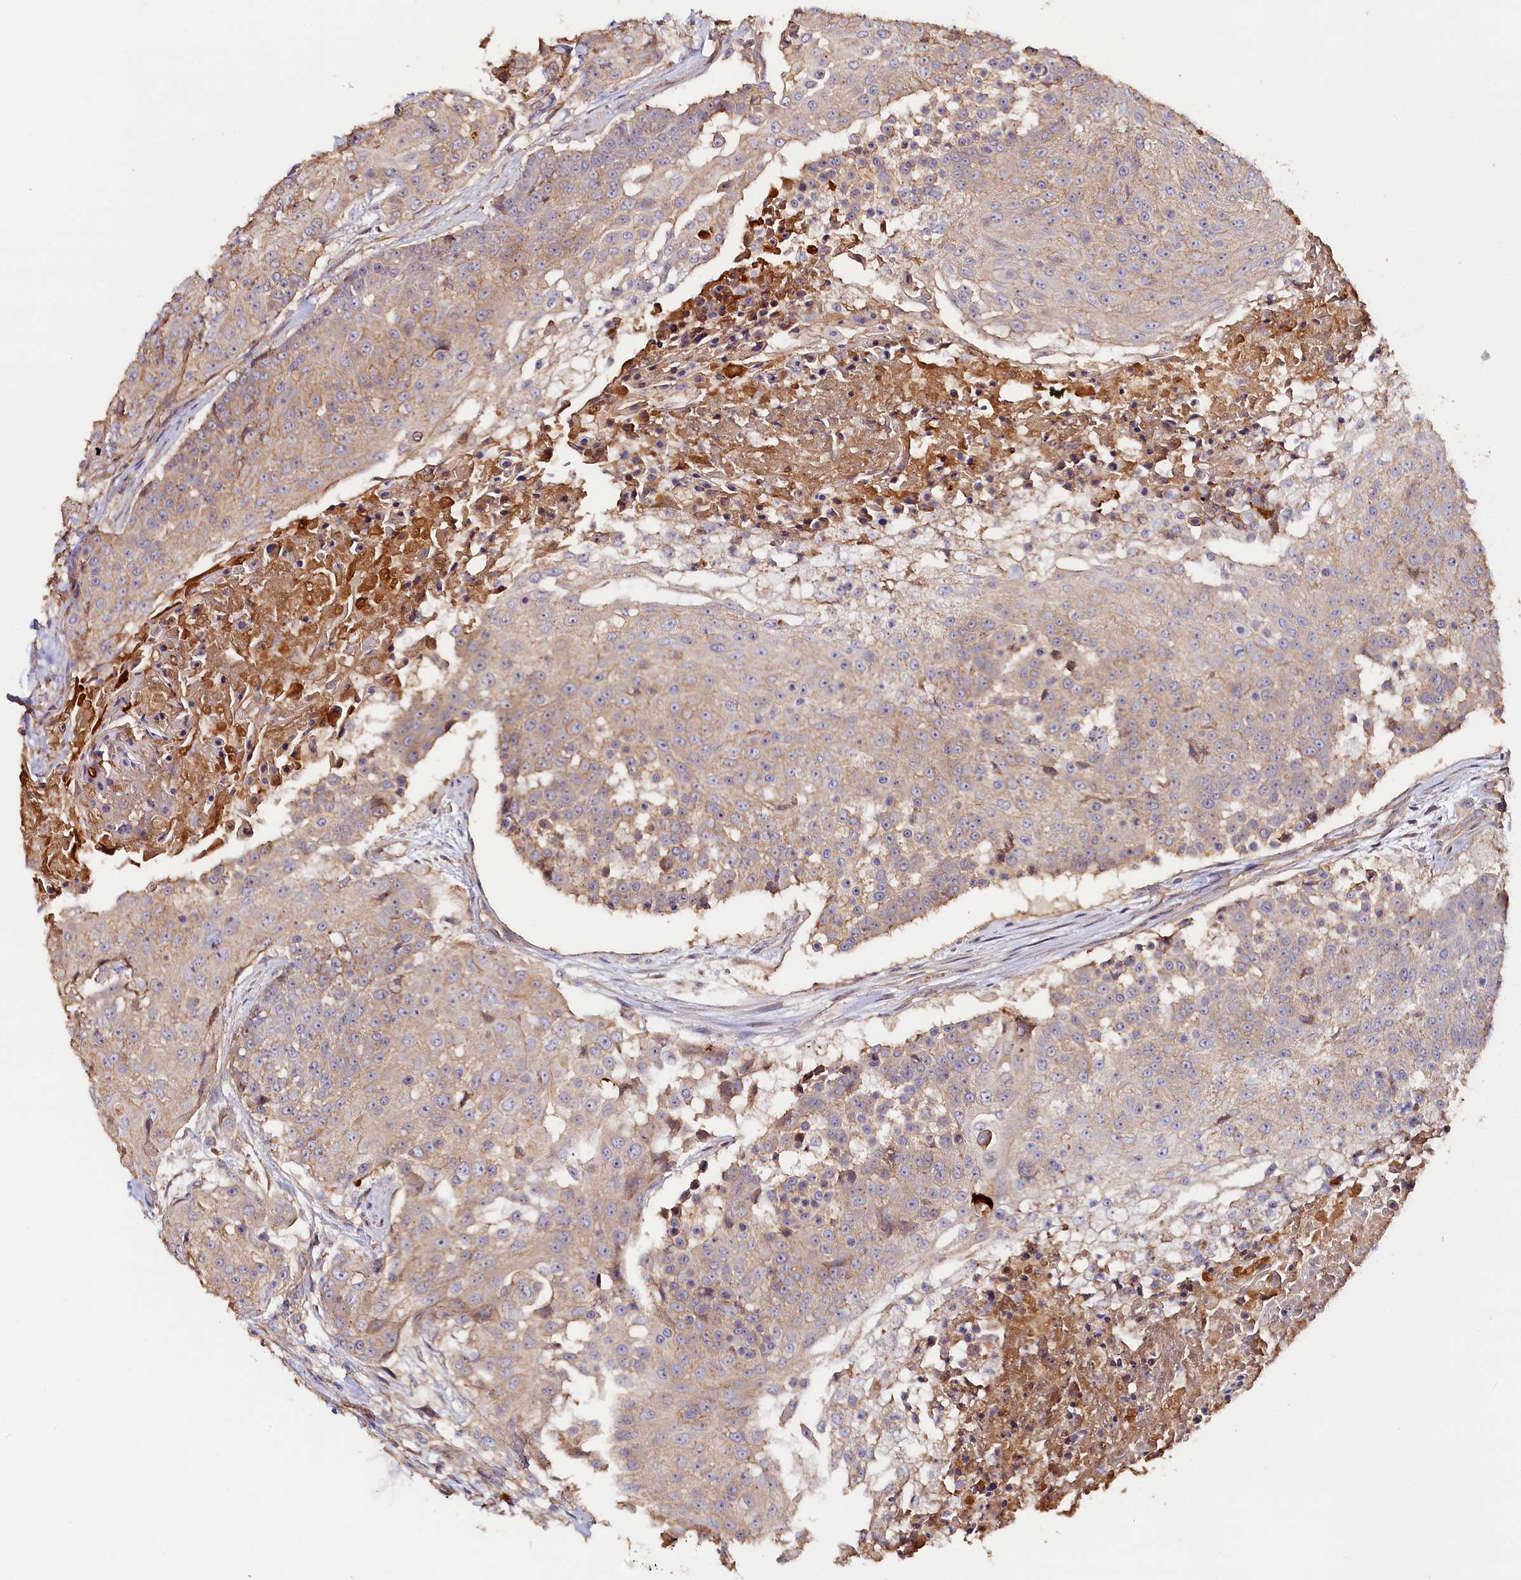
{"staining": {"intensity": "weak", "quantity": ">75%", "location": "cytoplasmic/membranous"}, "tissue": "urothelial cancer", "cell_type": "Tumor cells", "image_type": "cancer", "snomed": [{"axis": "morphology", "description": "Urothelial carcinoma, High grade"}, {"axis": "topography", "description": "Urinary bladder"}], "caption": "Immunohistochemical staining of human high-grade urothelial carcinoma demonstrates low levels of weak cytoplasmic/membranous positivity in approximately >75% of tumor cells.", "gene": "KATNB1", "patient": {"sex": "female", "age": 63}}